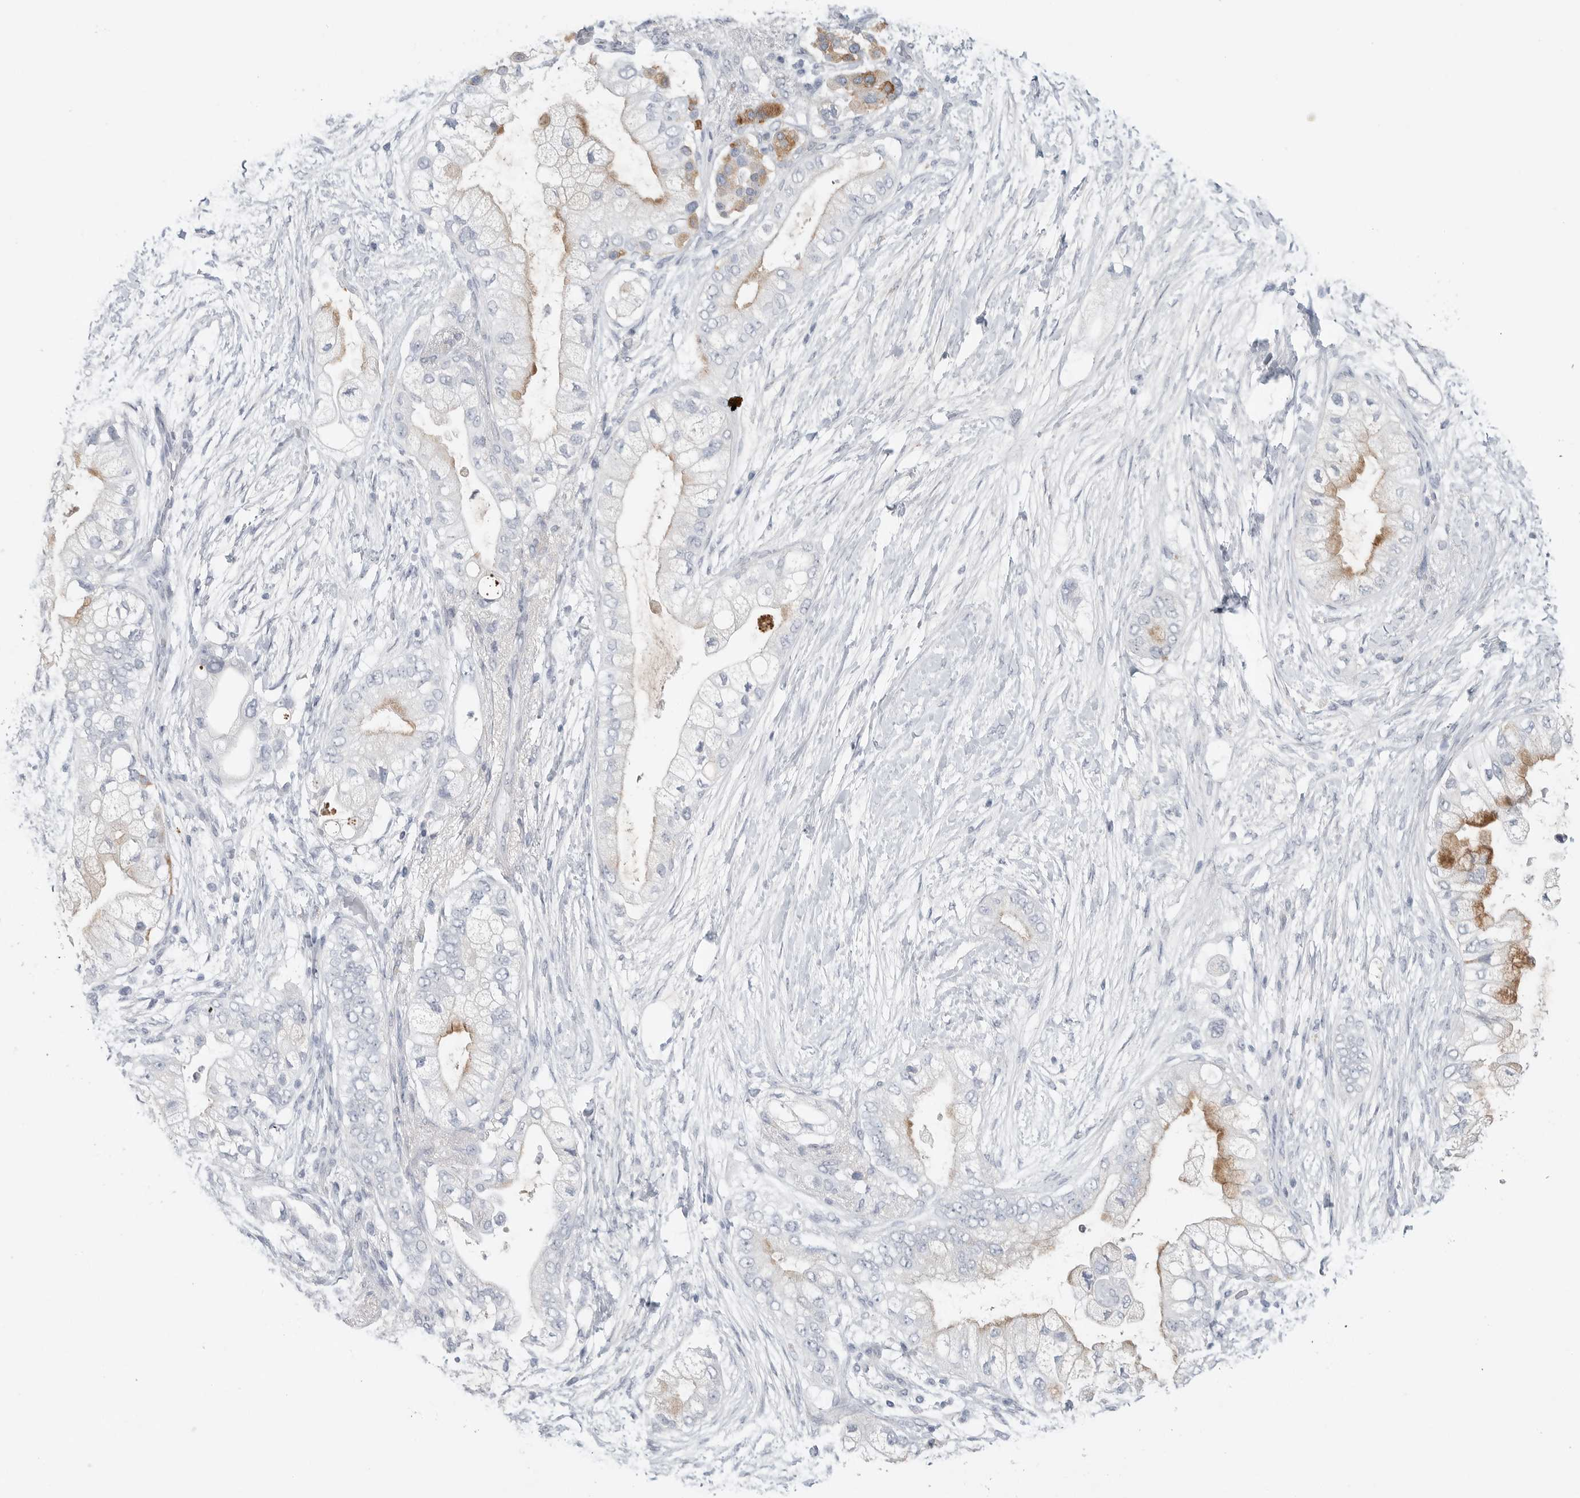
{"staining": {"intensity": "moderate", "quantity": "25%-75%", "location": "cytoplasmic/membranous"}, "tissue": "pancreatic cancer", "cell_type": "Tumor cells", "image_type": "cancer", "snomed": [{"axis": "morphology", "description": "Adenocarcinoma, NOS"}, {"axis": "topography", "description": "Pancreas"}], "caption": "Tumor cells display moderate cytoplasmic/membranous staining in approximately 25%-75% of cells in pancreatic cancer.", "gene": "TIMP1", "patient": {"sex": "male", "age": 53}}